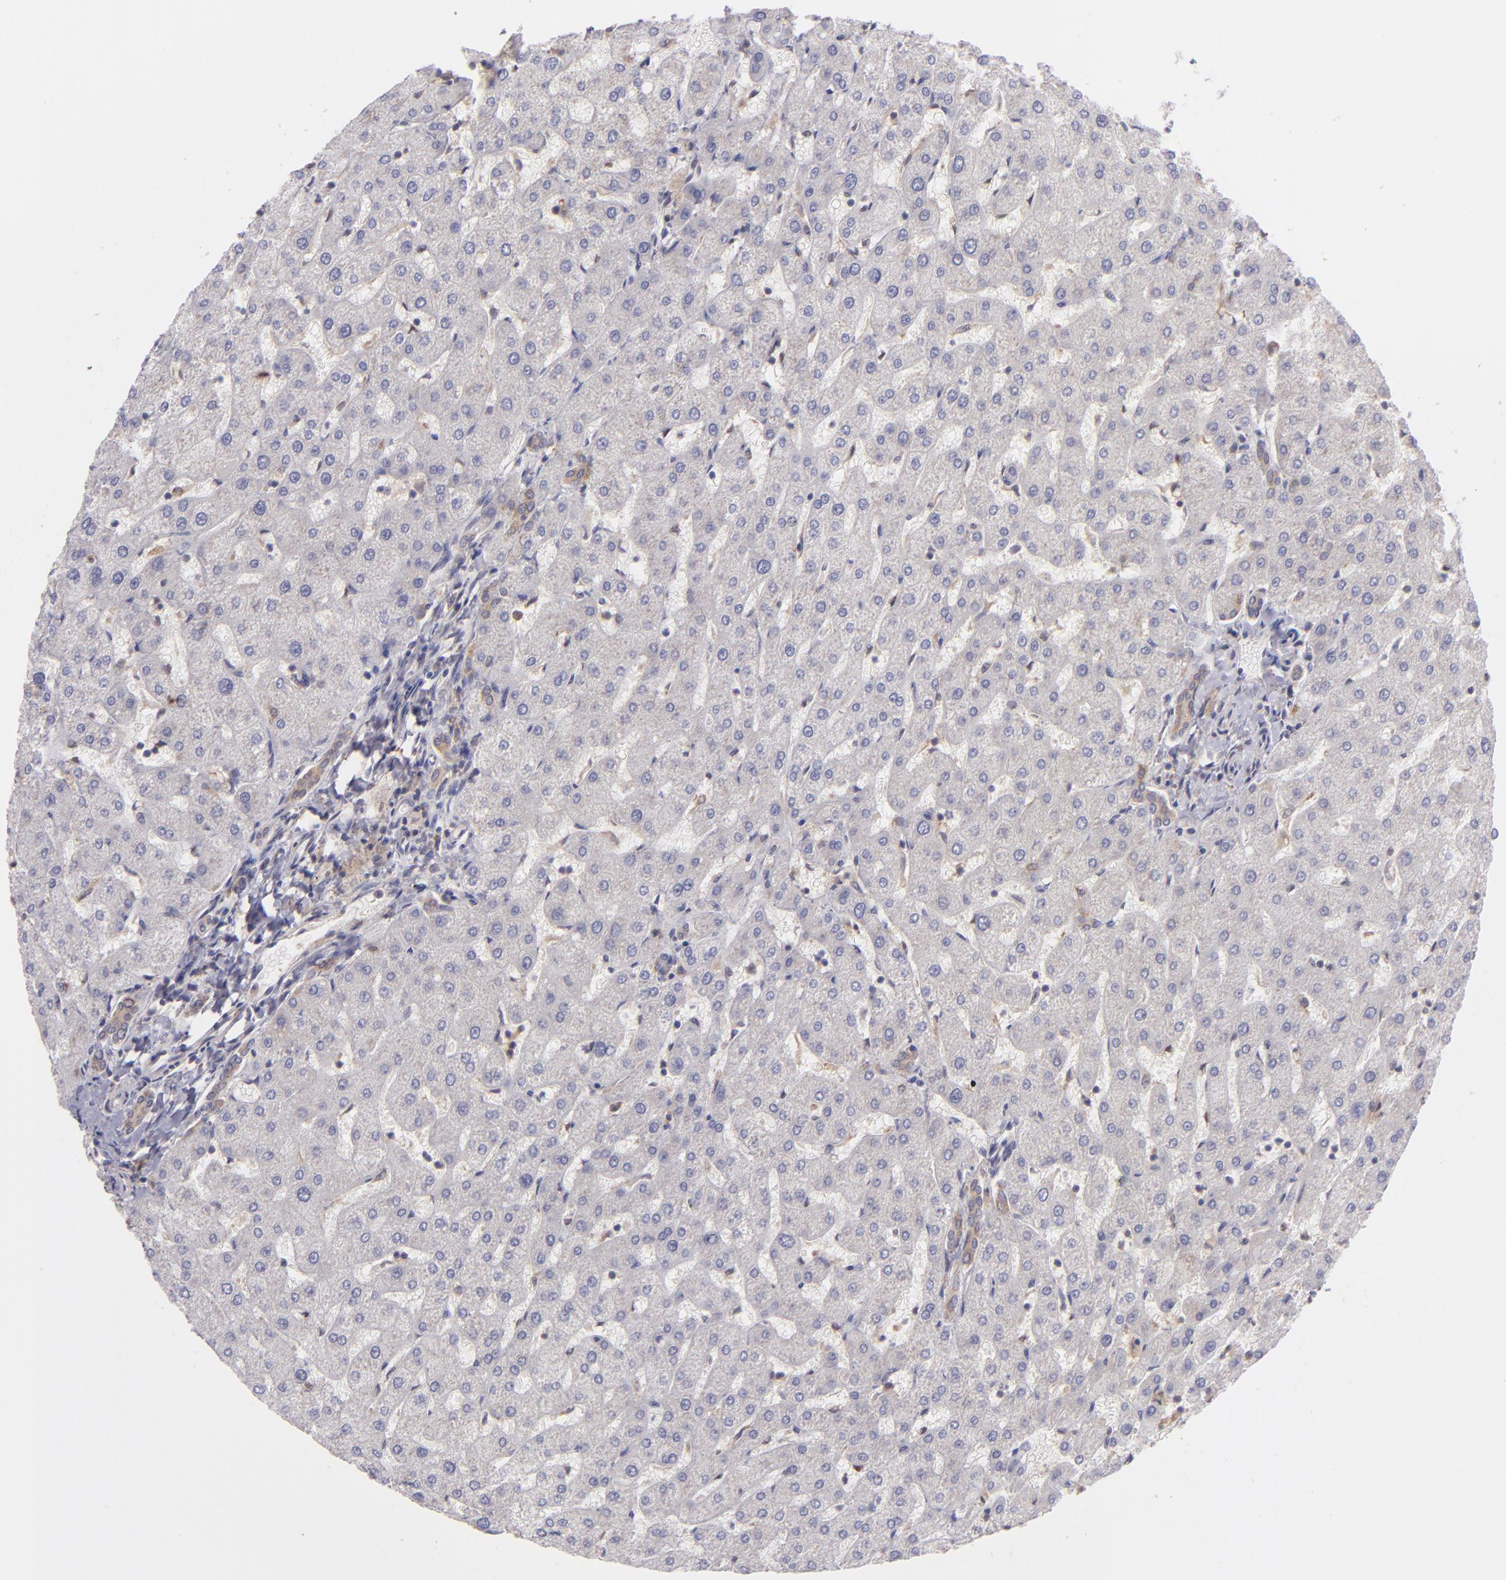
{"staining": {"intensity": "weak", "quantity": "<25%", "location": "cytoplasmic/membranous"}, "tissue": "liver", "cell_type": "Cholangiocytes", "image_type": "normal", "snomed": [{"axis": "morphology", "description": "Normal tissue, NOS"}, {"axis": "topography", "description": "Liver"}], "caption": "Immunohistochemical staining of benign liver reveals no significant positivity in cholangiocytes.", "gene": "PTPN13", "patient": {"sex": "male", "age": 67}}